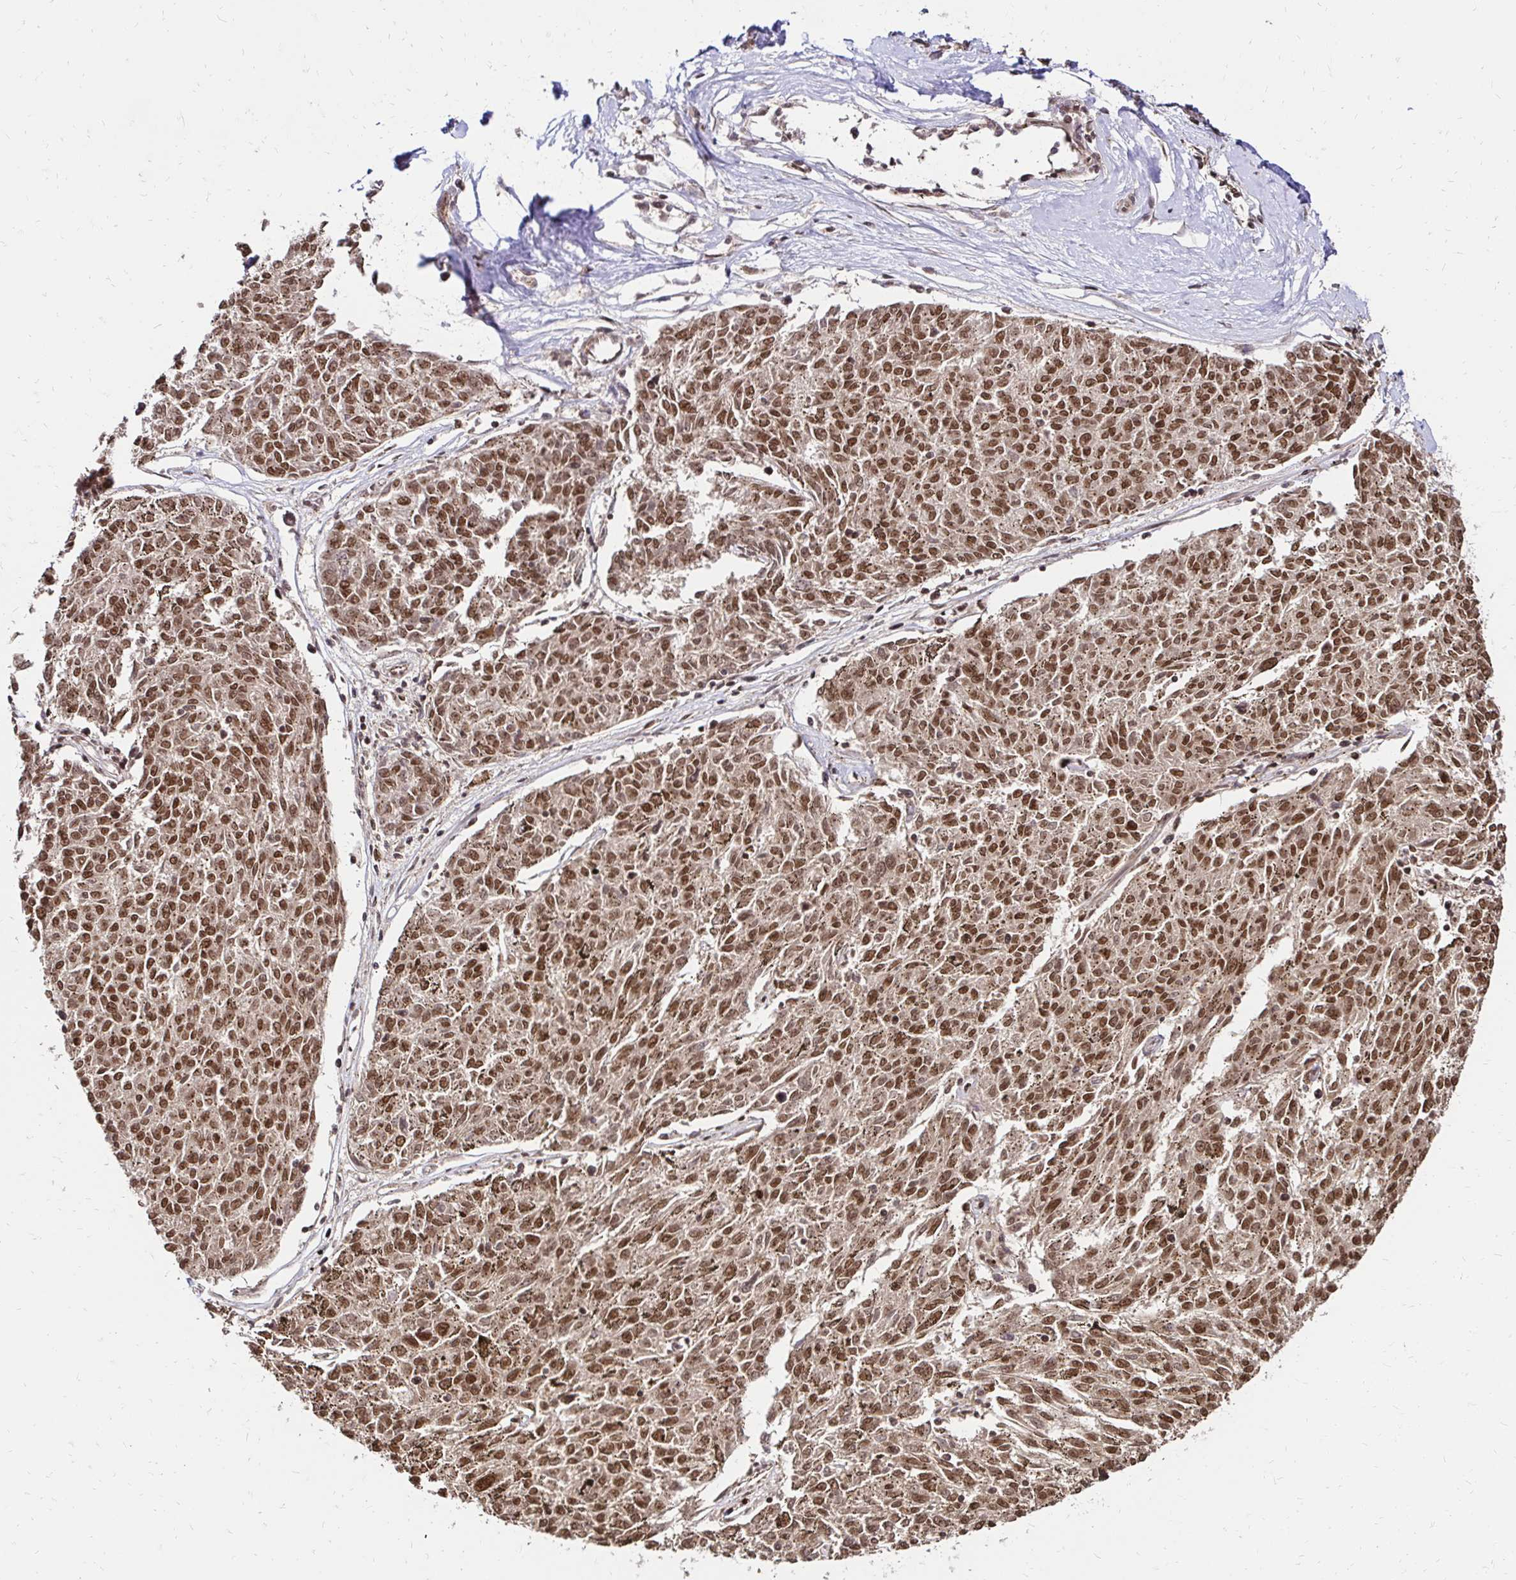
{"staining": {"intensity": "moderate", "quantity": ">75%", "location": "cytoplasmic/membranous,nuclear"}, "tissue": "melanoma", "cell_type": "Tumor cells", "image_type": "cancer", "snomed": [{"axis": "morphology", "description": "Malignant melanoma, NOS"}, {"axis": "topography", "description": "Skin"}], "caption": "A high-resolution micrograph shows immunohistochemistry (IHC) staining of malignant melanoma, which shows moderate cytoplasmic/membranous and nuclear positivity in about >75% of tumor cells.", "gene": "GLYR1", "patient": {"sex": "female", "age": 72}}